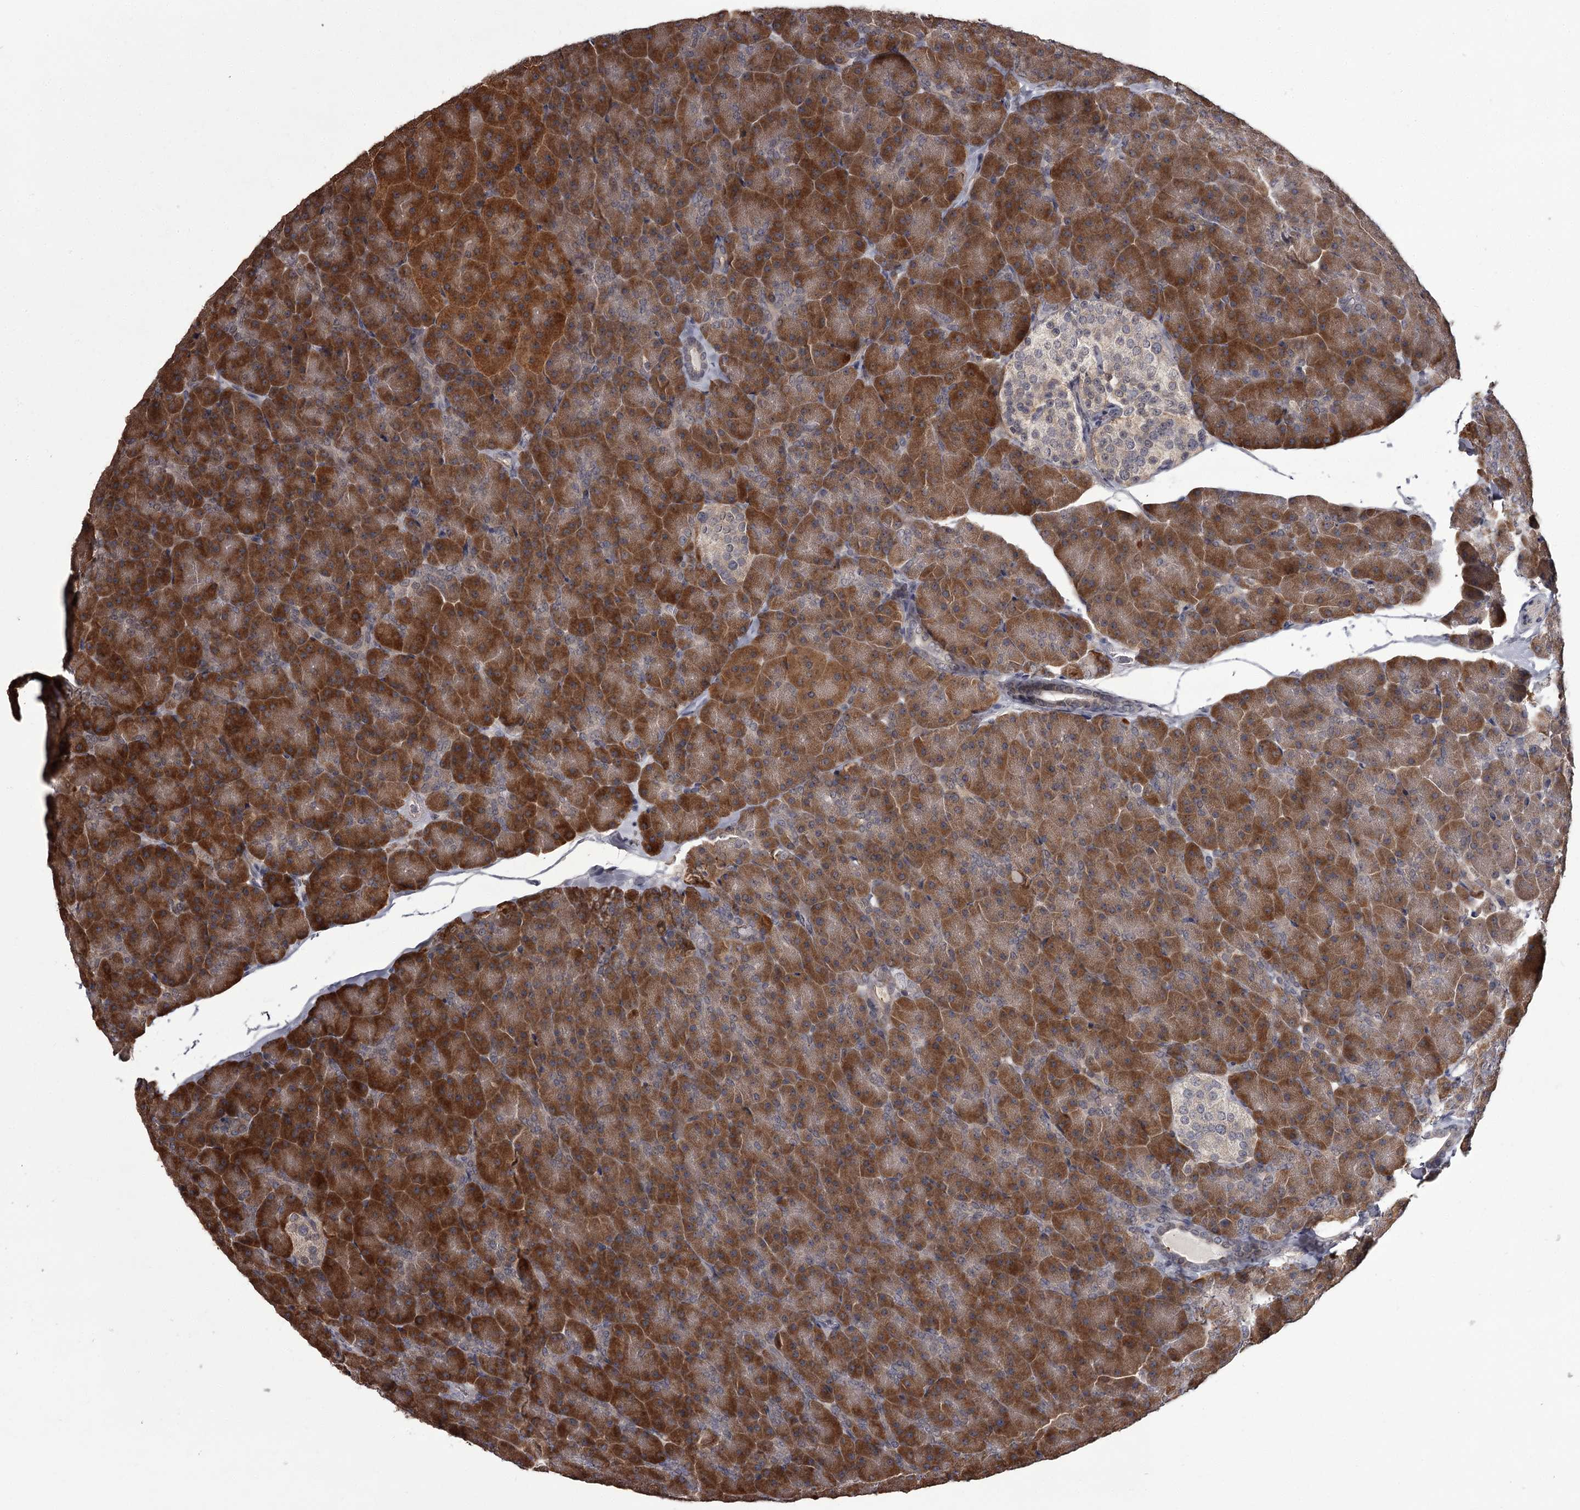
{"staining": {"intensity": "strong", "quantity": ">75%", "location": "cytoplasmic/membranous"}, "tissue": "pancreas", "cell_type": "Exocrine glandular cells", "image_type": "normal", "snomed": [{"axis": "morphology", "description": "Normal tissue, NOS"}, {"axis": "topography", "description": "Pancreas"}], "caption": "Benign pancreas demonstrates strong cytoplasmic/membranous expression in approximately >75% of exocrine glandular cells, visualized by immunohistochemistry.", "gene": "CCDC92", "patient": {"sex": "male", "age": 36}}